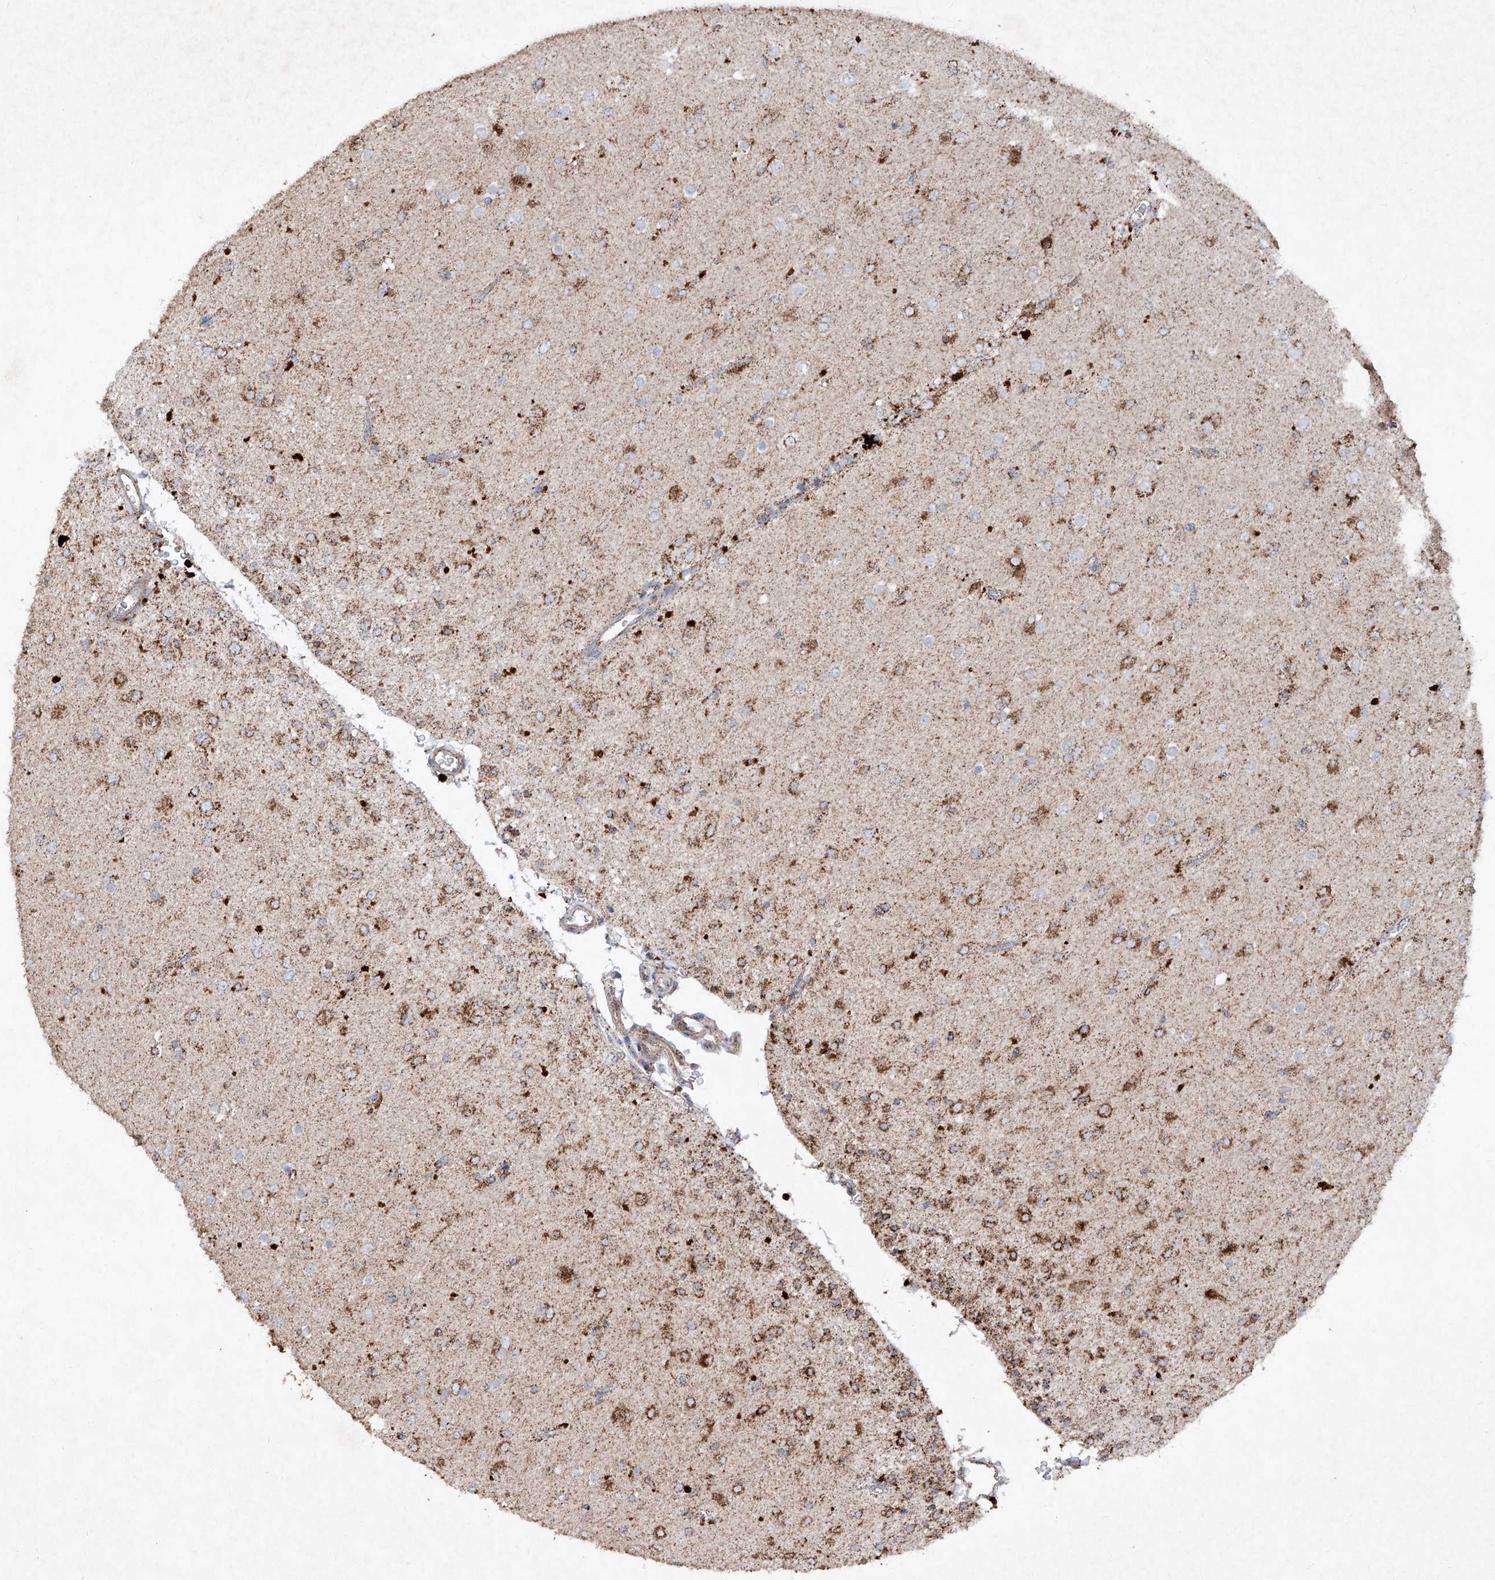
{"staining": {"intensity": "moderate", "quantity": "25%-75%", "location": "cytoplasmic/membranous"}, "tissue": "glioma", "cell_type": "Tumor cells", "image_type": "cancer", "snomed": [{"axis": "morphology", "description": "Glioma, malignant, Low grade"}, {"axis": "topography", "description": "Brain"}], "caption": "Immunohistochemical staining of glioma displays medium levels of moderate cytoplasmic/membranous positivity in approximately 25%-75% of tumor cells.", "gene": "ABCD3", "patient": {"sex": "male", "age": 65}}